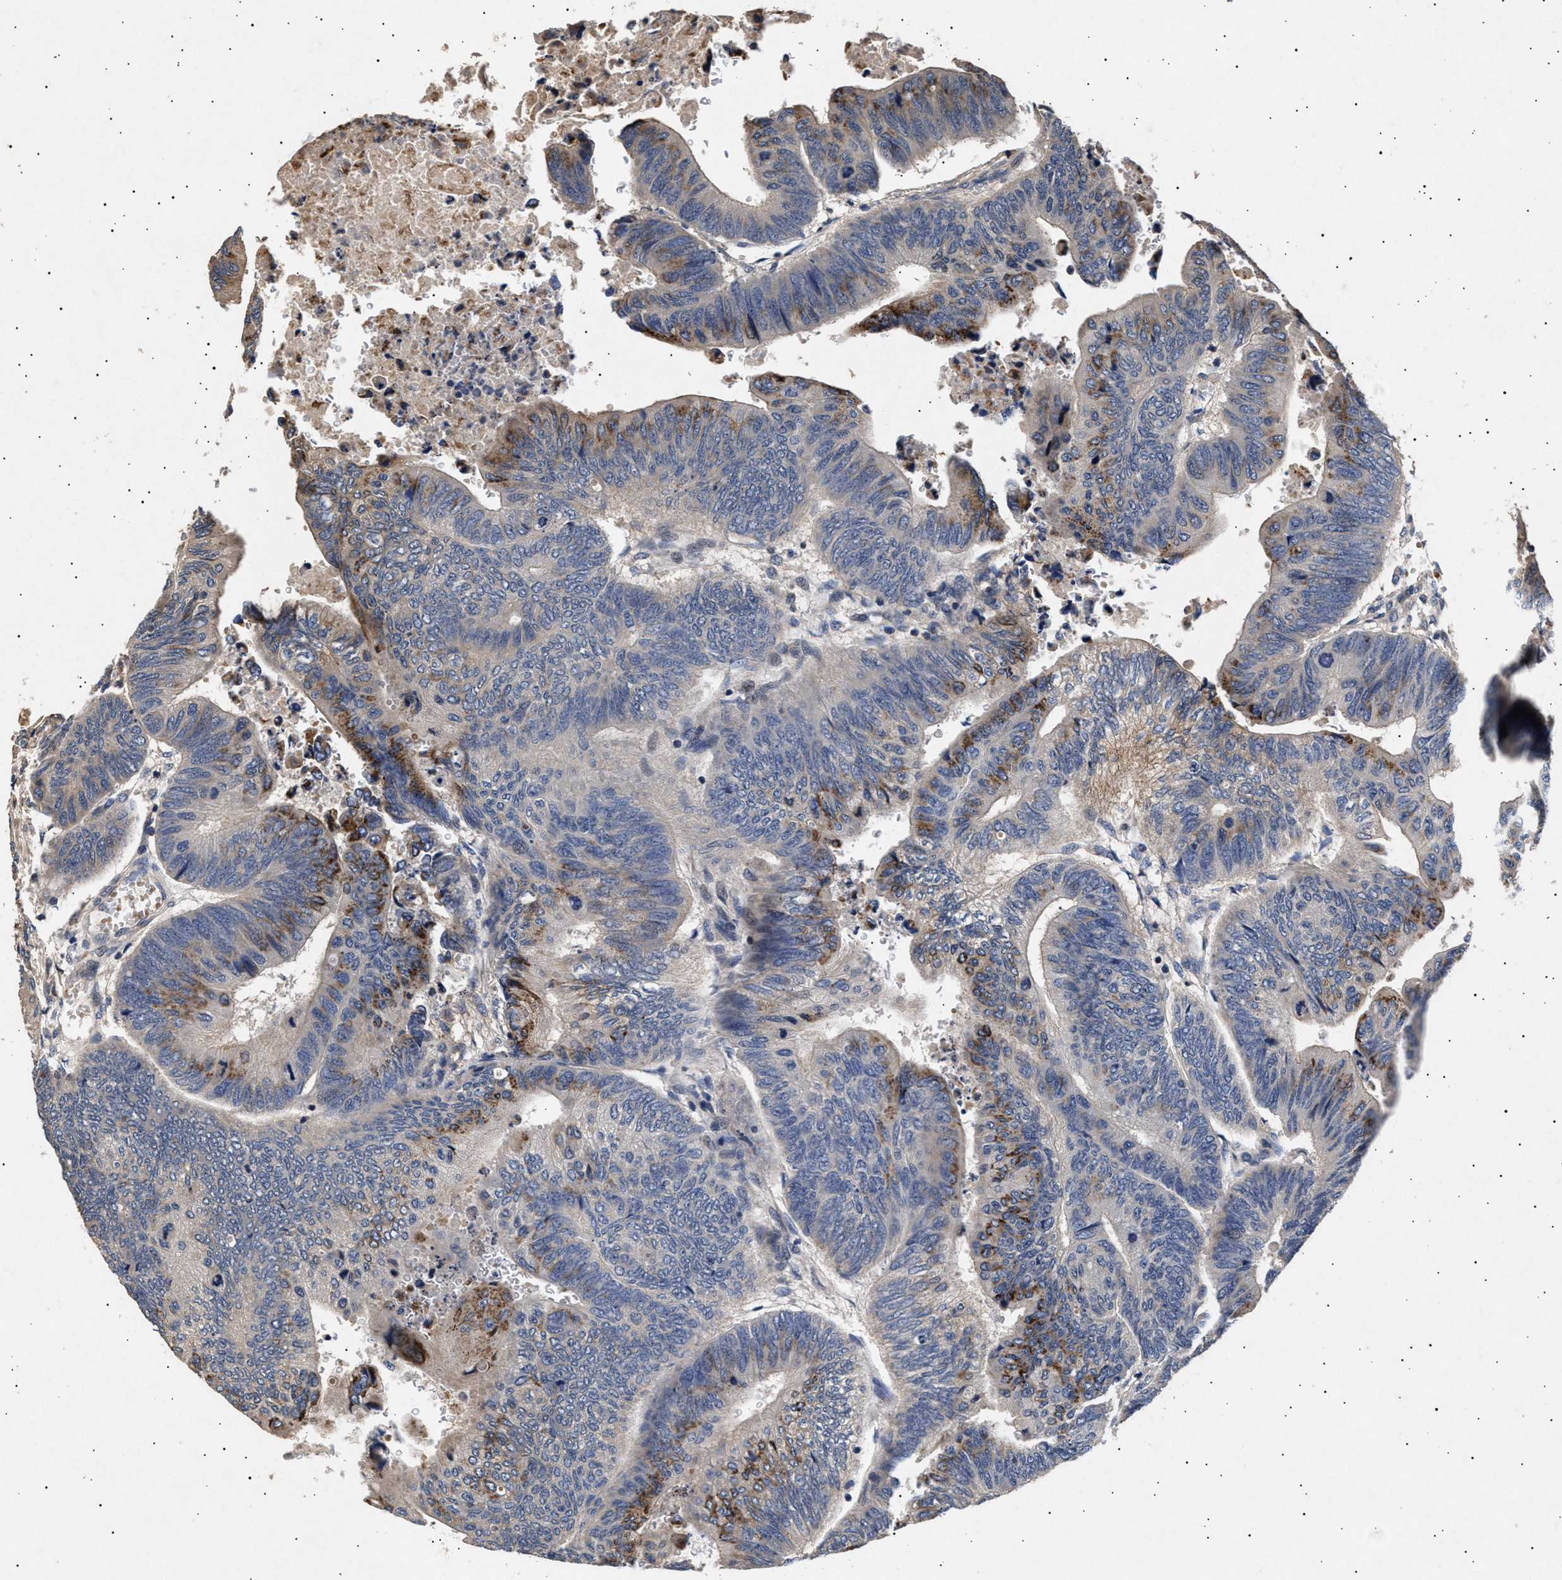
{"staining": {"intensity": "moderate", "quantity": "25%-75%", "location": "cytoplasmic/membranous"}, "tissue": "colorectal cancer", "cell_type": "Tumor cells", "image_type": "cancer", "snomed": [{"axis": "morphology", "description": "Normal tissue, NOS"}, {"axis": "morphology", "description": "Adenocarcinoma, NOS"}, {"axis": "topography", "description": "Rectum"}, {"axis": "topography", "description": "Peripheral nerve tissue"}], "caption": "A brown stain shows moderate cytoplasmic/membranous positivity of a protein in colorectal adenocarcinoma tumor cells. The staining was performed using DAB to visualize the protein expression in brown, while the nuclei were stained in blue with hematoxylin (Magnification: 20x).", "gene": "ITGB5", "patient": {"sex": "male", "age": 92}}